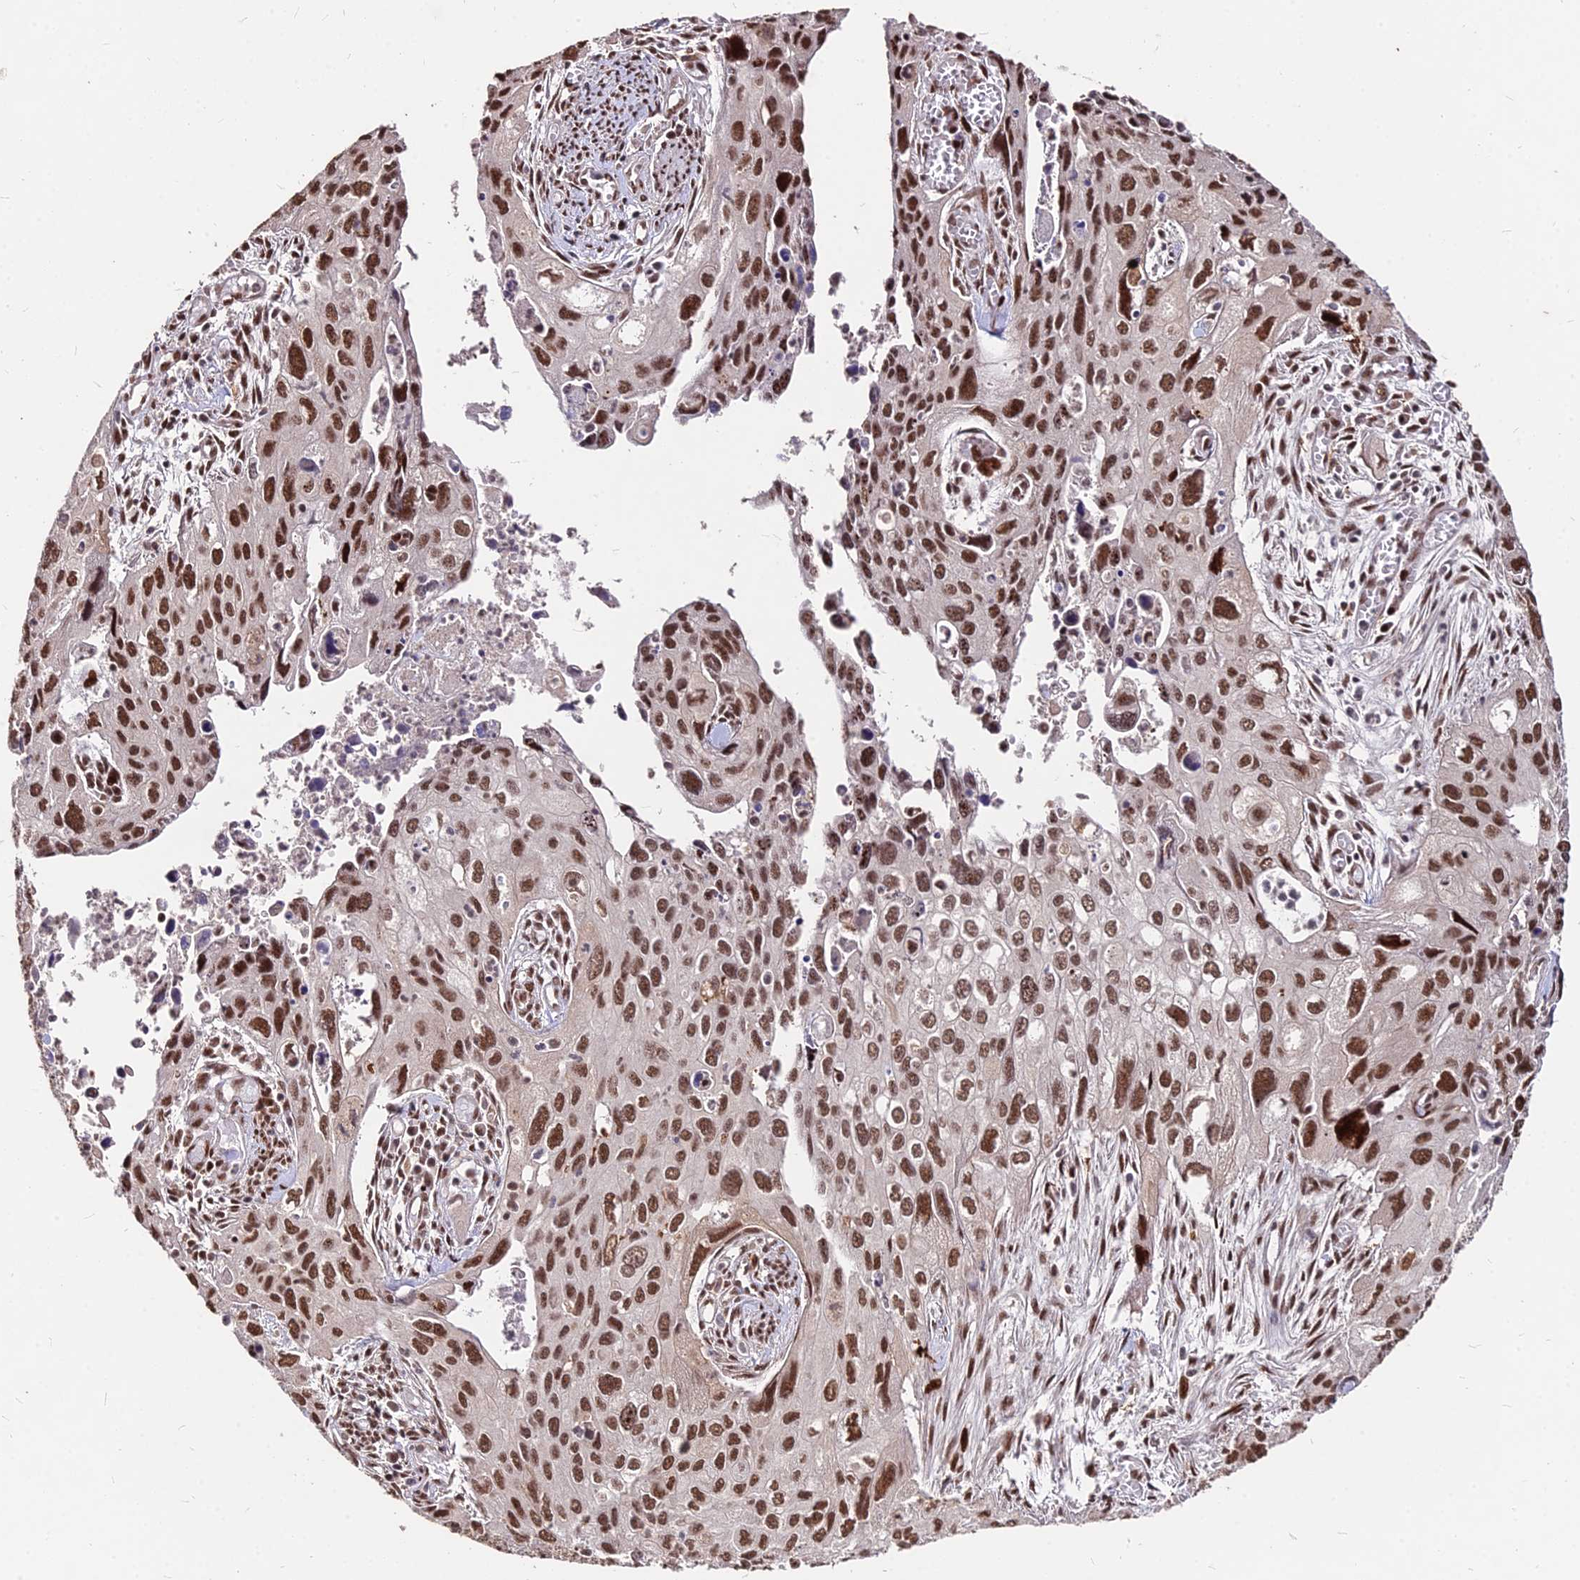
{"staining": {"intensity": "strong", "quantity": ">75%", "location": "nuclear"}, "tissue": "cervical cancer", "cell_type": "Tumor cells", "image_type": "cancer", "snomed": [{"axis": "morphology", "description": "Squamous cell carcinoma, NOS"}, {"axis": "topography", "description": "Cervix"}], "caption": "Protein expression analysis of cervical squamous cell carcinoma exhibits strong nuclear positivity in approximately >75% of tumor cells.", "gene": "ZBED4", "patient": {"sex": "female", "age": 55}}